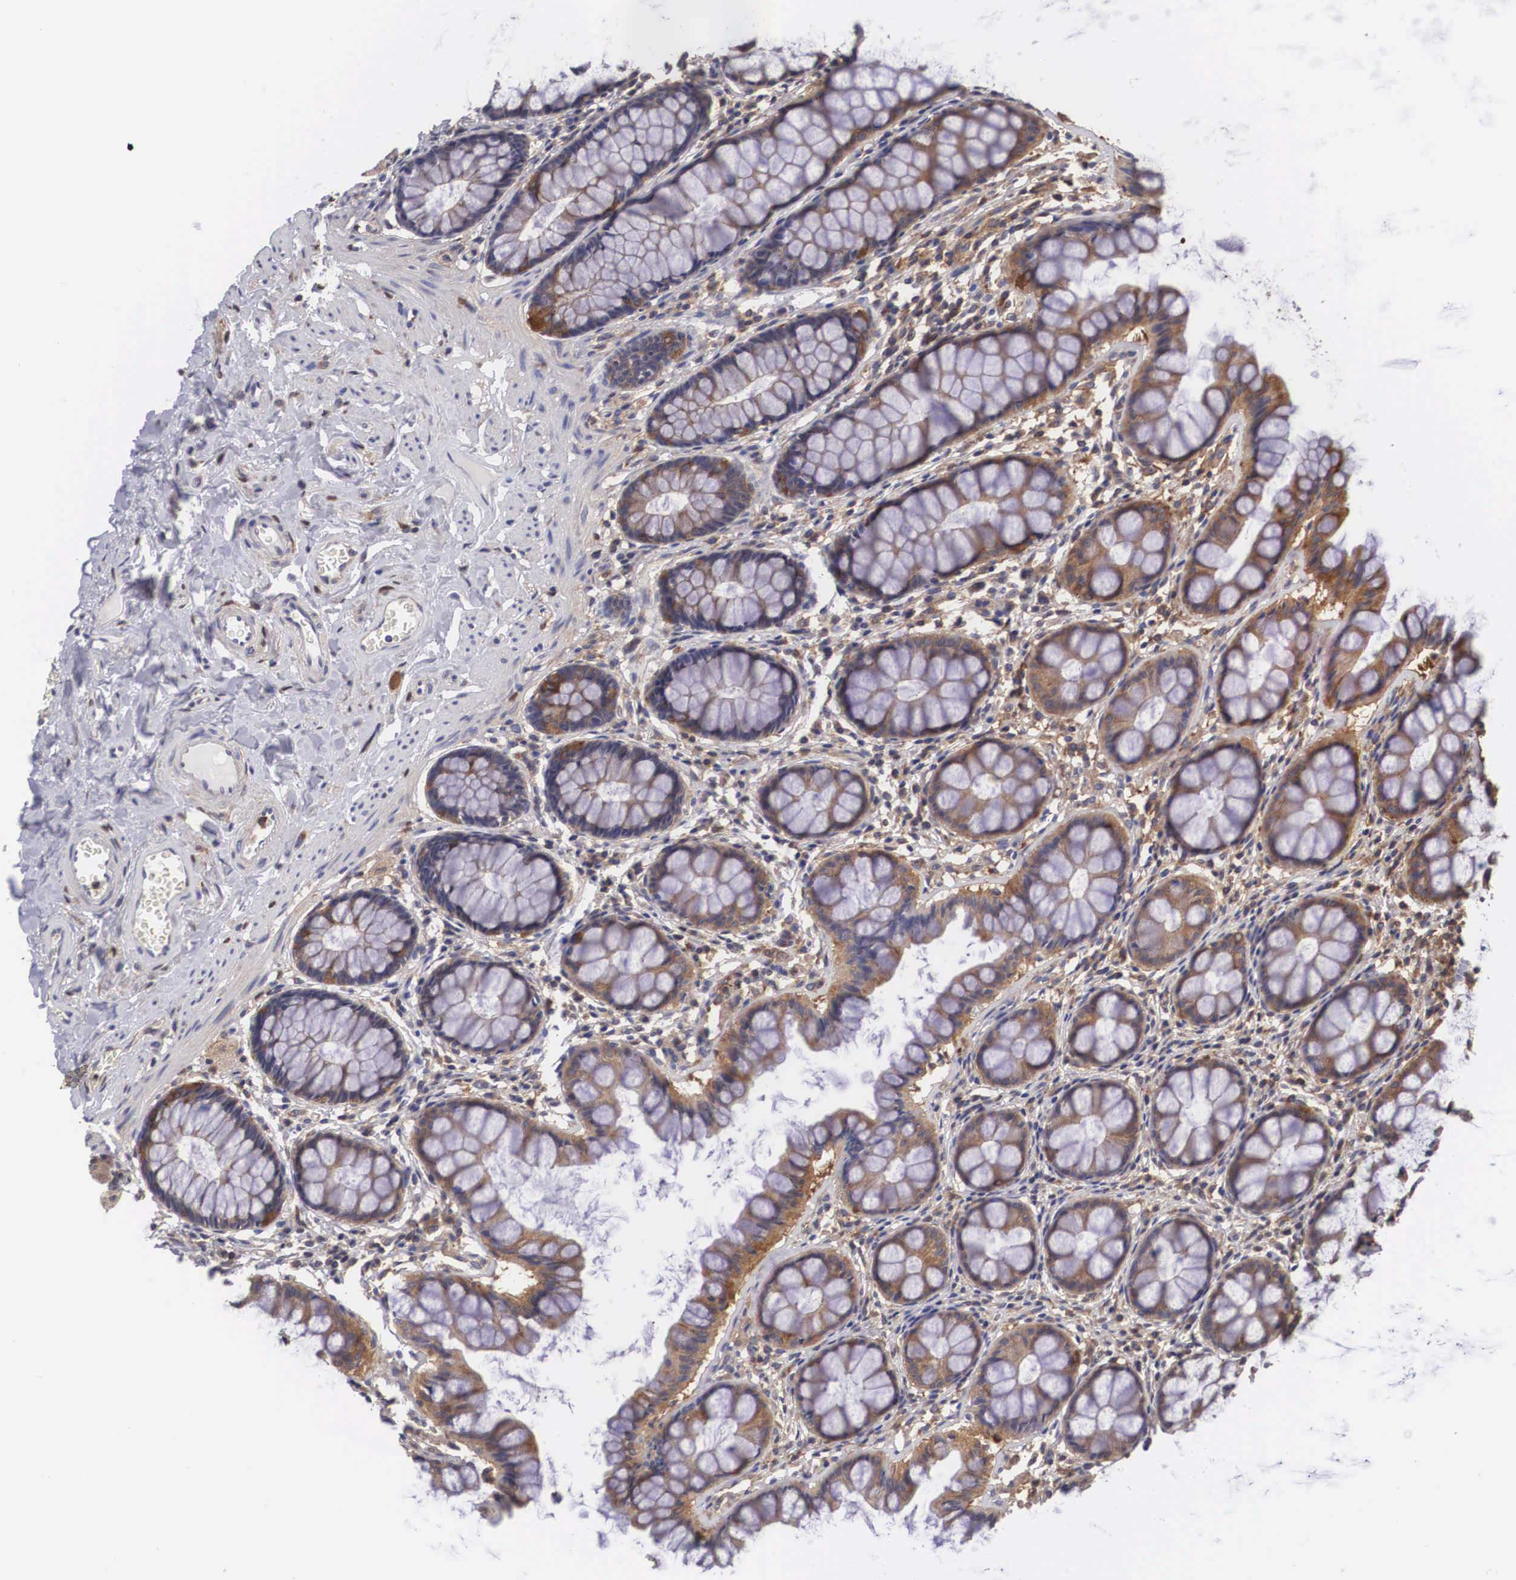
{"staining": {"intensity": "moderate", "quantity": ">75%", "location": "cytoplasmic/membranous"}, "tissue": "rectum", "cell_type": "Glandular cells", "image_type": "normal", "snomed": [{"axis": "morphology", "description": "Normal tissue, NOS"}, {"axis": "topography", "description": "Rectum"}], "caption": "Moderate cytoplasmic/membranous staining for a protein is present in approximately >75% of glandular cells of benign rectum using immunohistochemistry (IHC).", "gene": "GRIPAP1", "patient": {"sex": "male", "age": 86}}